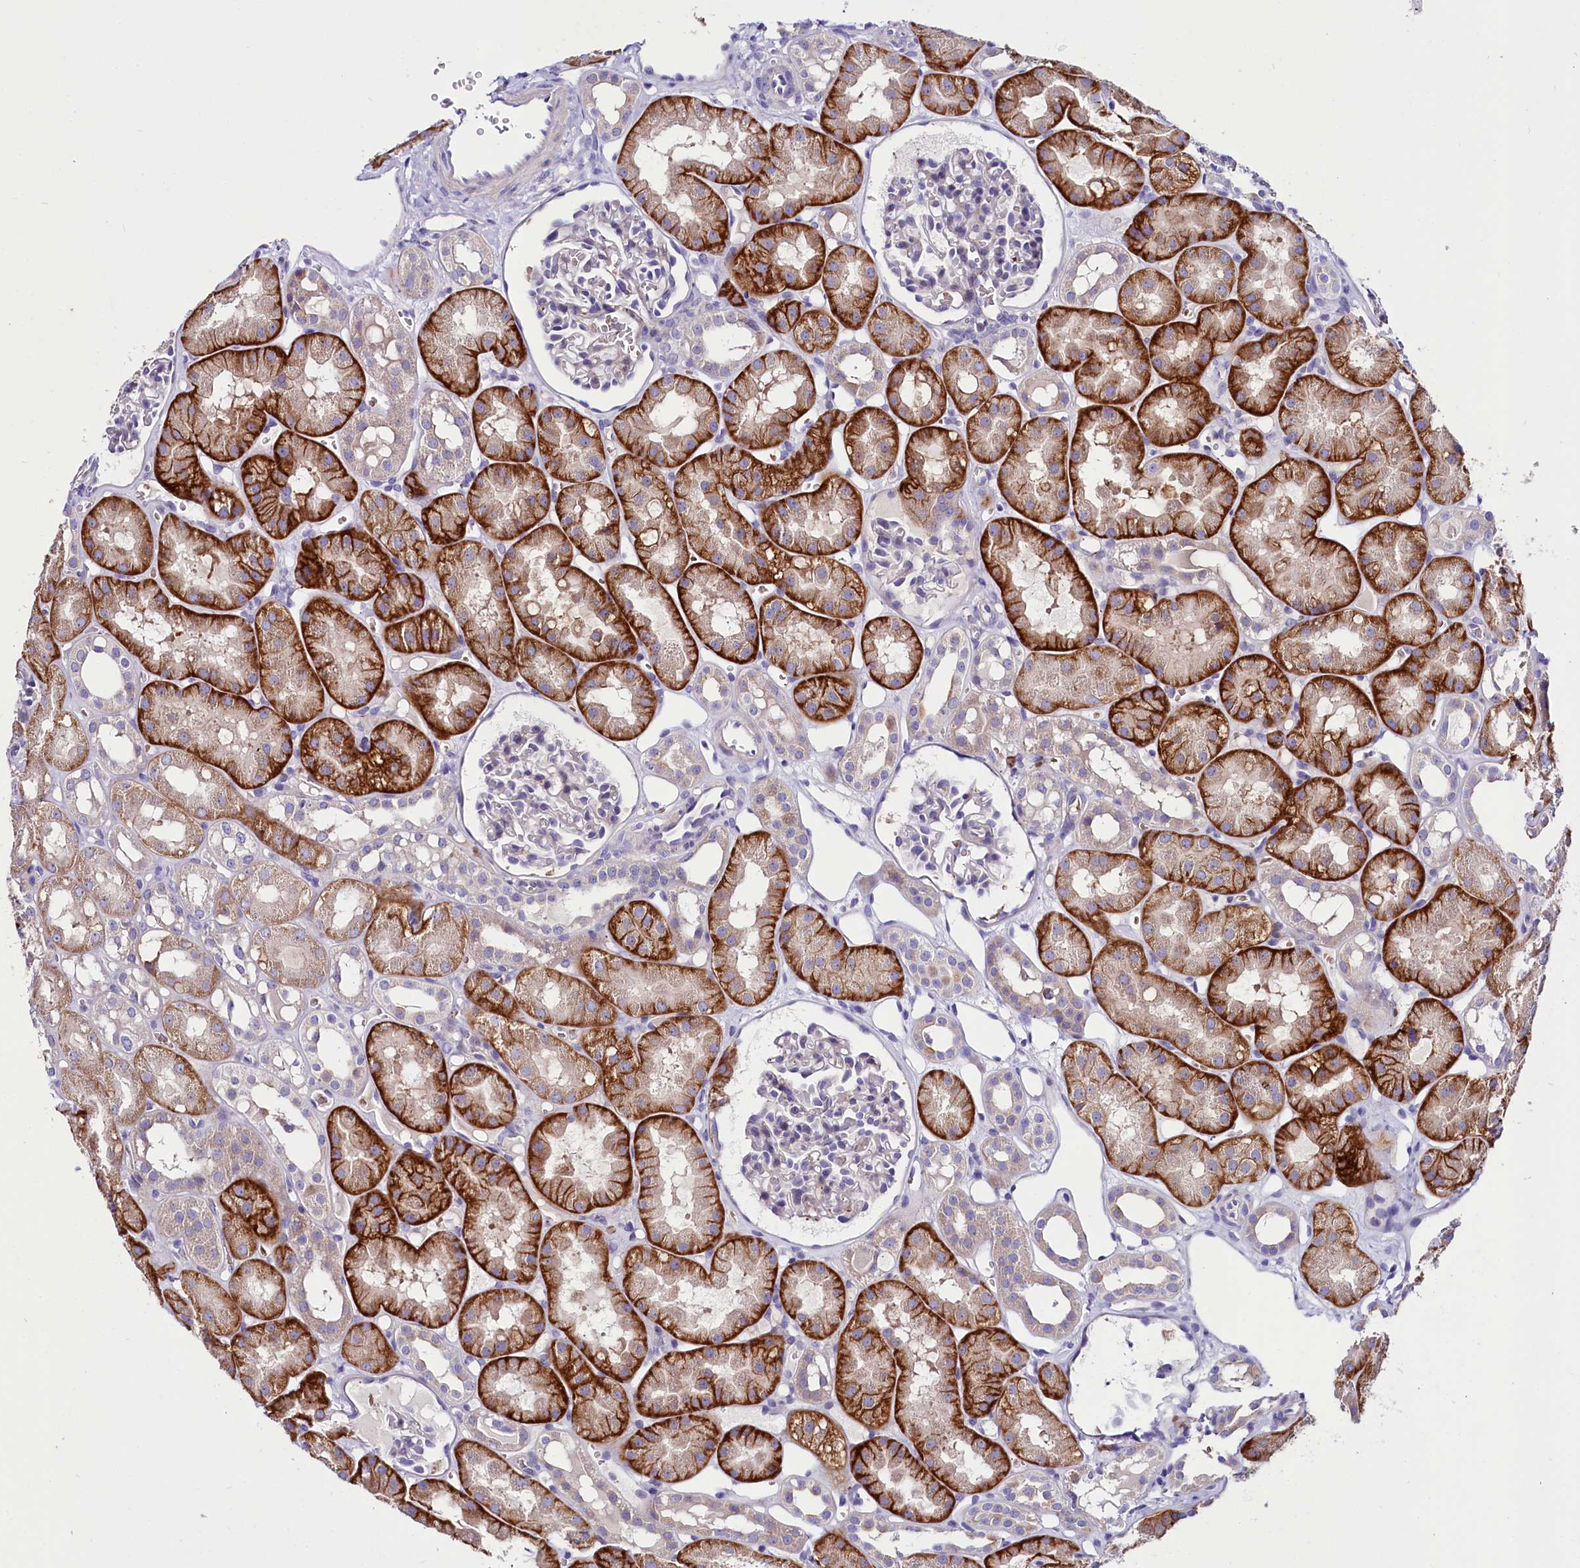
{"staining": {"intensity": "negative", "quantity": "none", "location": "none"}, "tissue": "kidney", "cell_type": "Cells in glomeruli", "image_type": "normal", "snomed": [{"axis": "morphology", "description": "Normal tissue, NOS"}, {"axis": "topography", "description": "Kidney"}], "caption": "Kidney stained for a protein using immunohistochemistry displays no staining cells in glomeruli.", "gene": "ABHD5", "patient": {"sex": "male", "age": 16}}